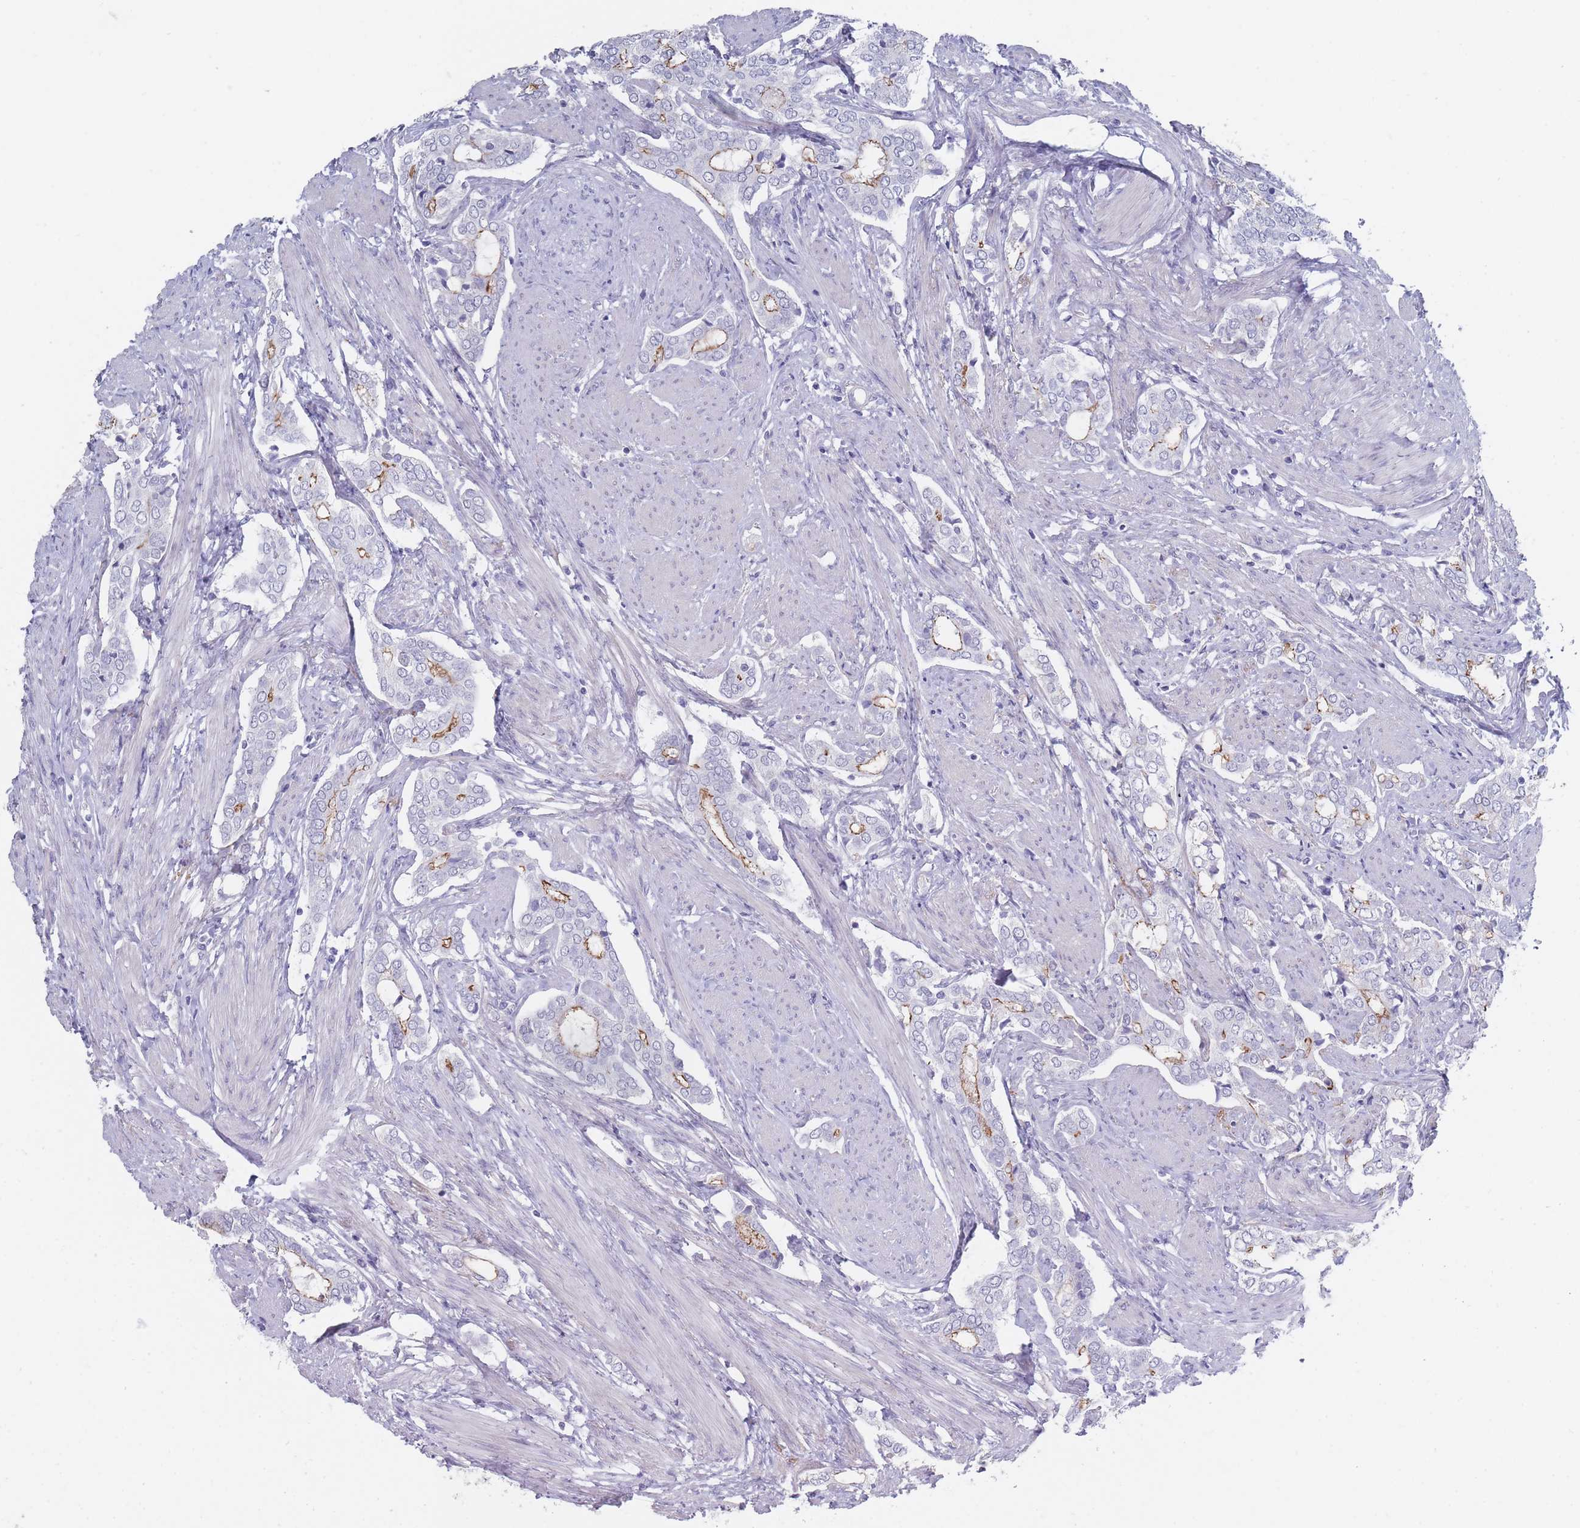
{"staining": {"intensity": "negative", "quantity": "none", "location": "none"}, "tissue": "prostate cancer", "cell_type": "Tumor cells", "image_type": "cancer", "snomed": [{"axis": "morphology", "description": "Adenocarcinoma, High grade"}, {"axis": "topography", "description": "Prostate"}], "caption": "A photomicrograph of human prostate cancer is negative for staining in tumor cells.", "gene": "PIGU", "patient": {"sex": "male", "age": 71}}